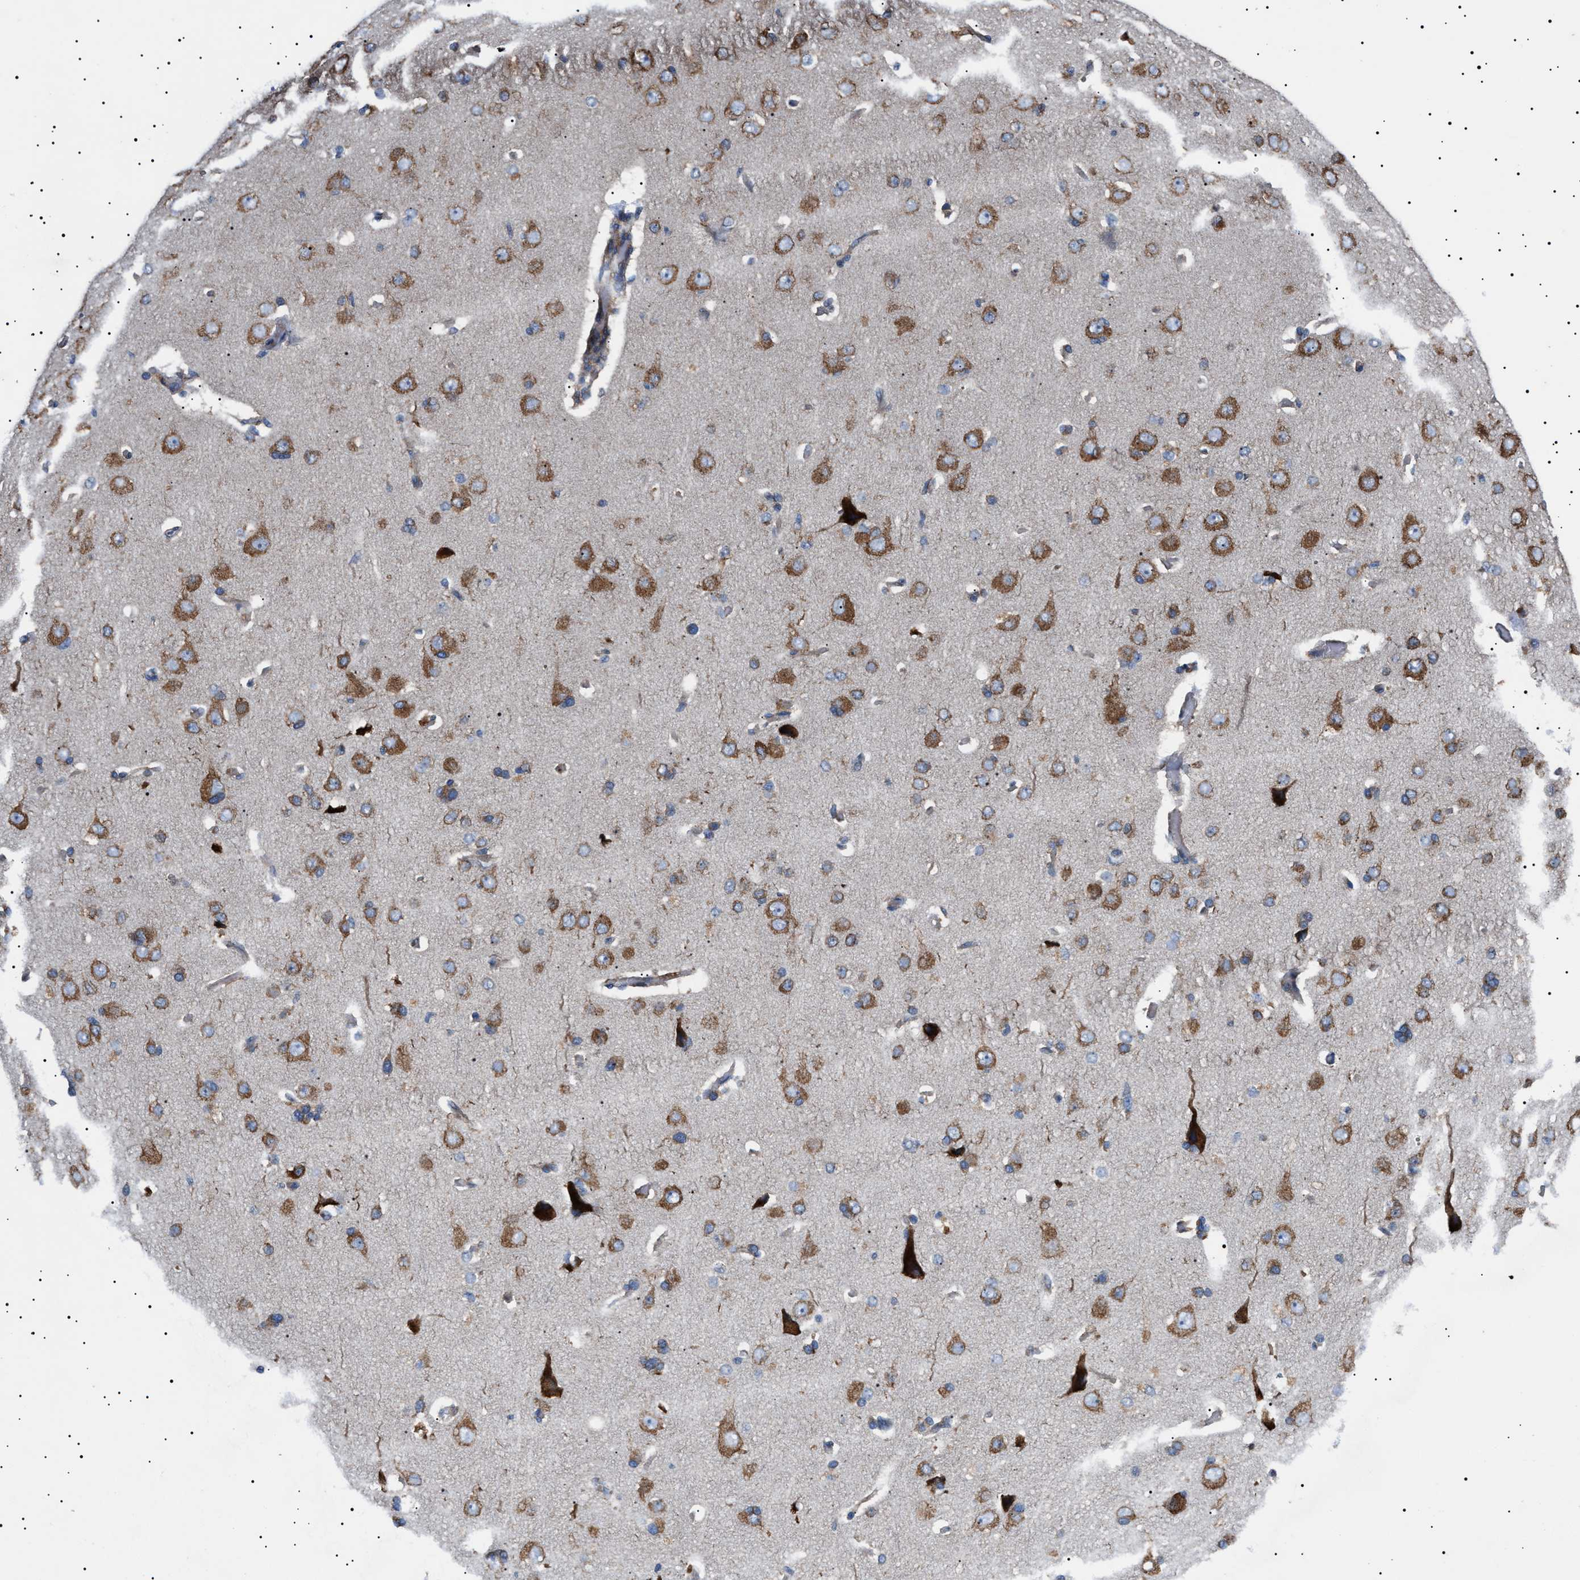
{"staining": {"intensity": "moderate", "quantity": "25%-75%", "location": "cytoplasmic/membranous"}, "tissue": "cerebral cortex", "cell_type": "Endothelial cells", "image_type": "normal", "snomed": [{"axis": "morphology", "description": "Normal tissue, NOS"}, {"axis": "topography", "description": "Cerebral cortex"}], "caption": "A brown stain highlights moderate cytoplasmic/membranous expression of a protein in endothelial cells of benign human cerebral cortex.", "gene": "TOP1MT", "patient": {"sex": "male", "age": 62}}